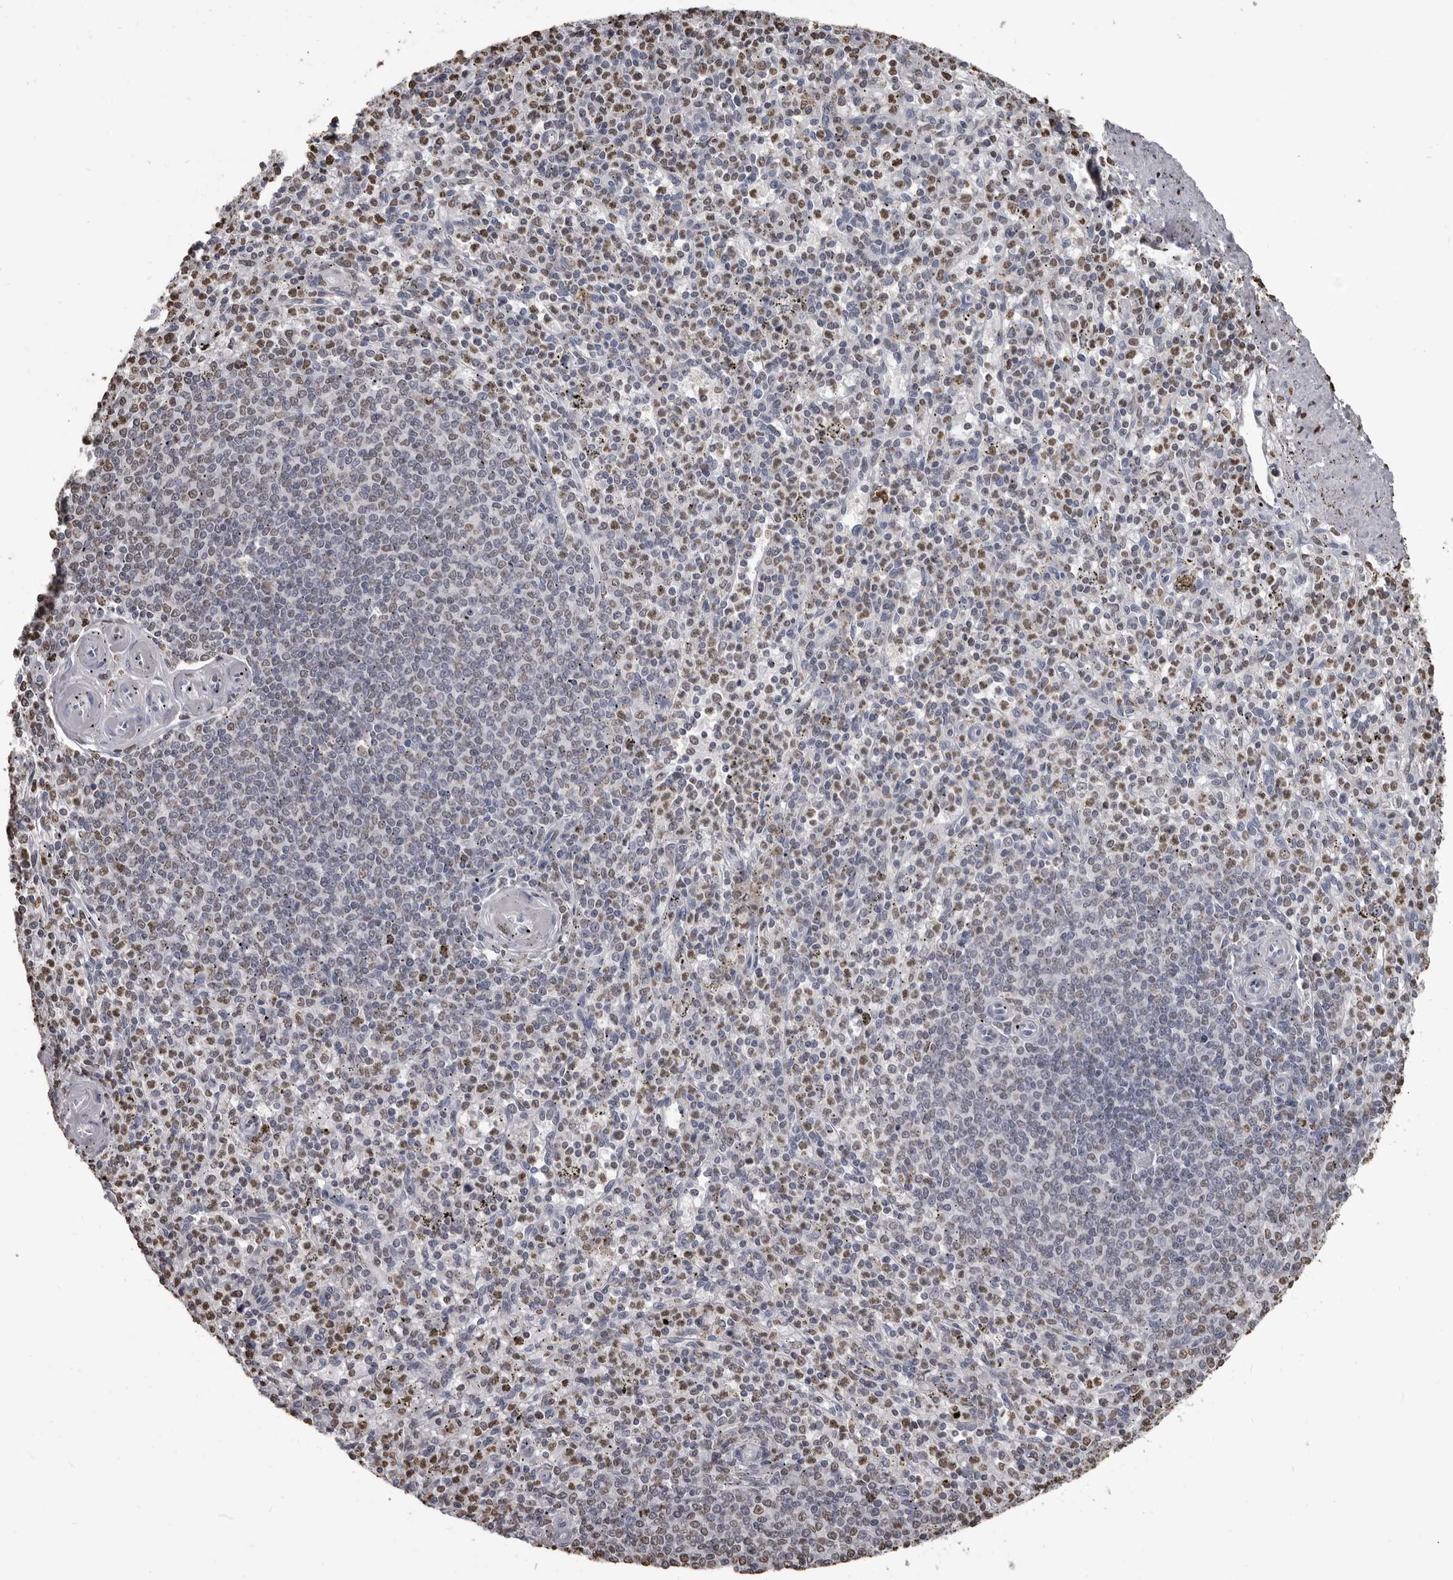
{"staining": {"intensity": "moderate", "quantity": "25%-75%", "location": "nuclear"}, "tissue": "spleen", "cell_type": "Cells in red pulp", "image_type": "normal", "snomed": [{"axis": "morphology", "description": "Normal tissue, NOS"}, {"axis": "topography", "description": "Spleen"}], "caption": "Immunohistochemical staining of unremarkable human spleen reveals 25%-75% levels of moderate nuclear protein expression in about 25%-75% of cells in red pulp.", "gene": "AHR", "patient": {"sex": "male", "age": 72}}